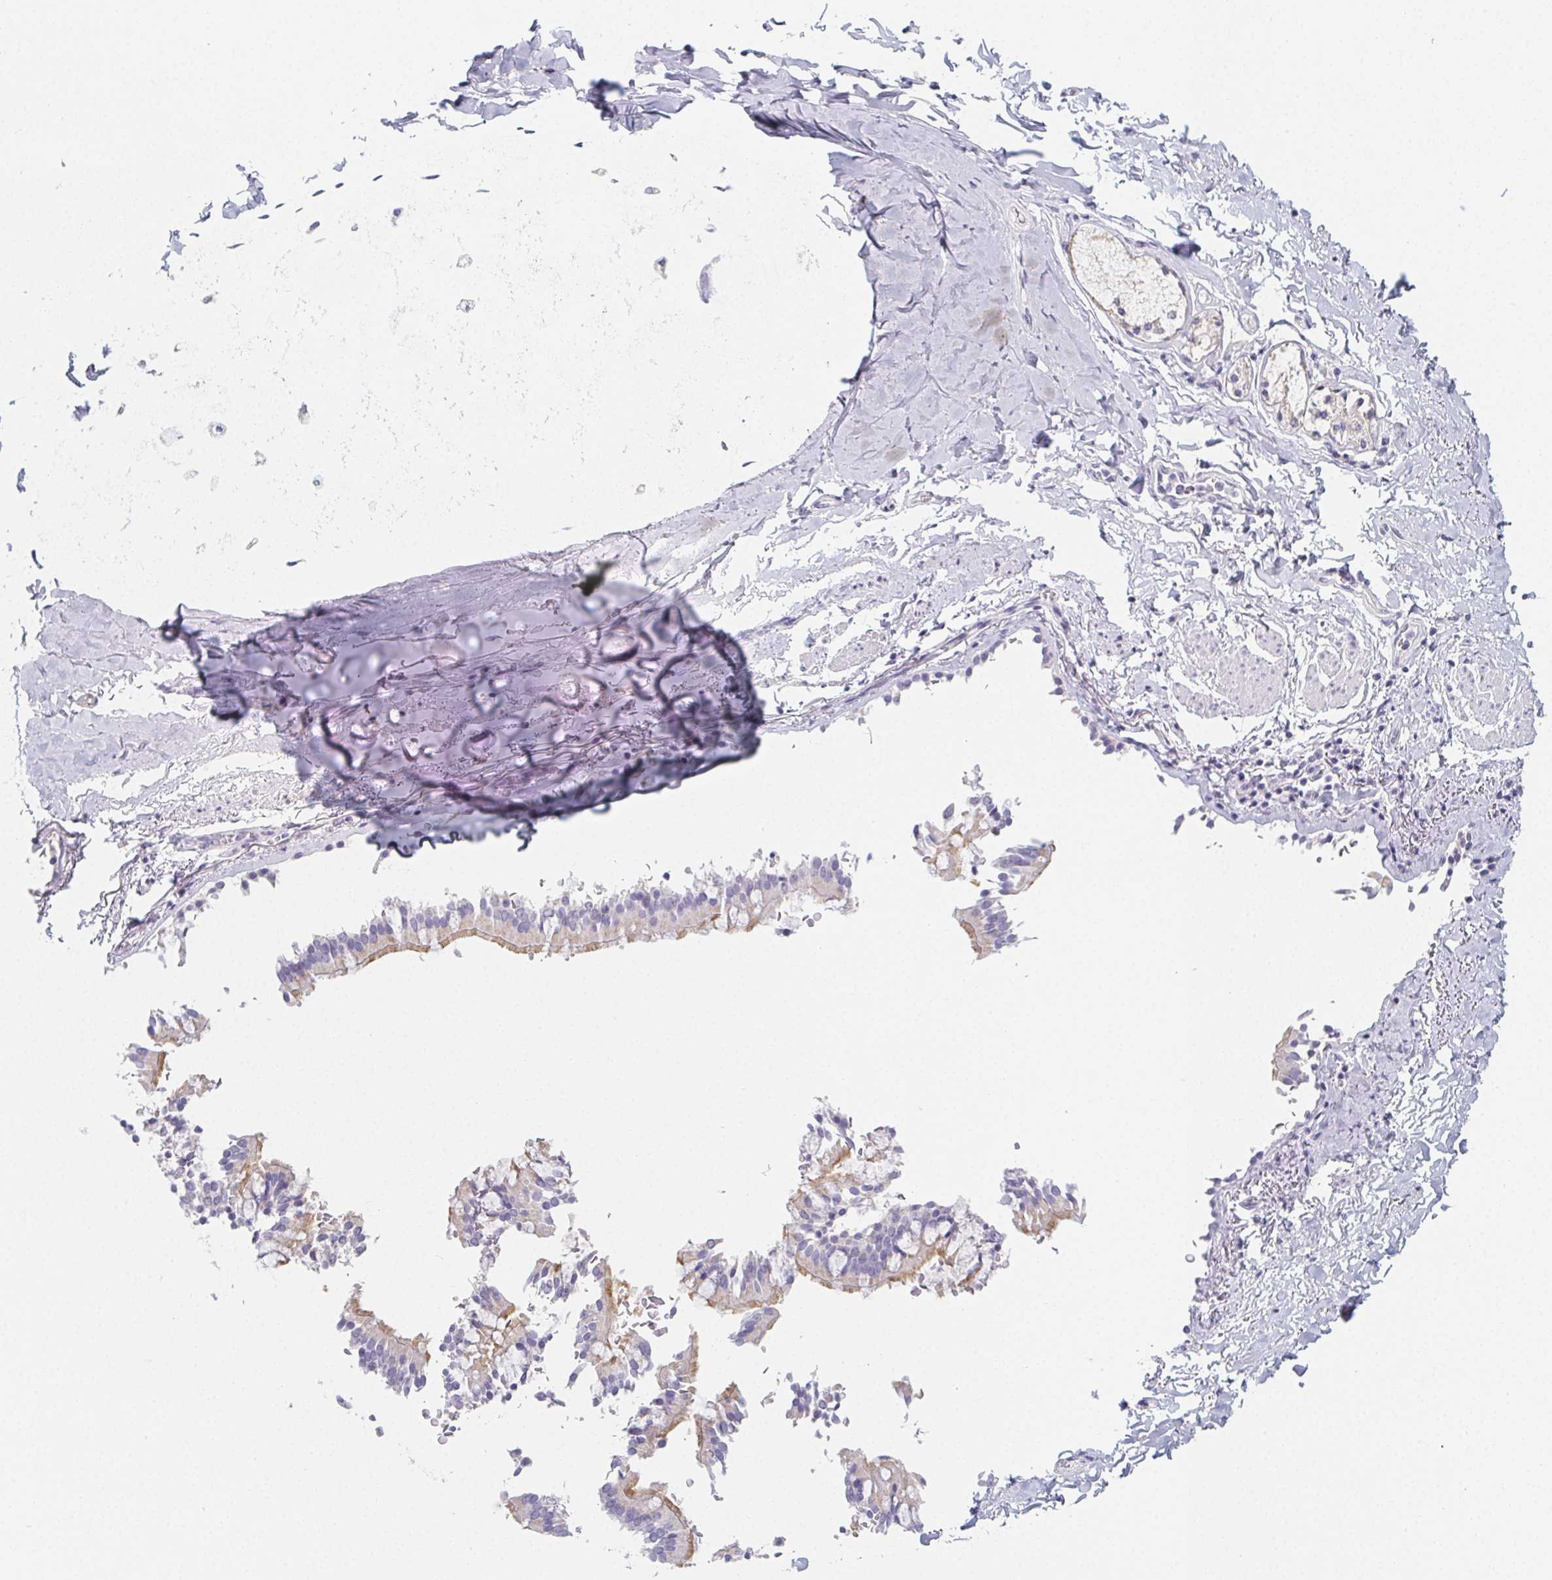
{"staining": {"intensity": "negative", "quantity": "none", "location": "none"}, "tissue": "adipose tissue", "cell_type": "Adipocytes", "image_type": "normal", "snomed": [{"axis": "morphology", "description": "Normal tissue, NOS"}, {"axis": "topography", "description": "Cartilage tissue"}, {"axis": "topography", "description": "Bronchus"}, {"axis": "topography", "description": "Peripheral nerve tissue"}], "caption": "Immunohistochemistry photomicrograph of normal adipose tissue: human adipose tissue stained with DAB demonstrates no significant protein expression in adipocytes.", "gene": "GLIPR1L1", "patient": {"sex": "male", "age": 67}}